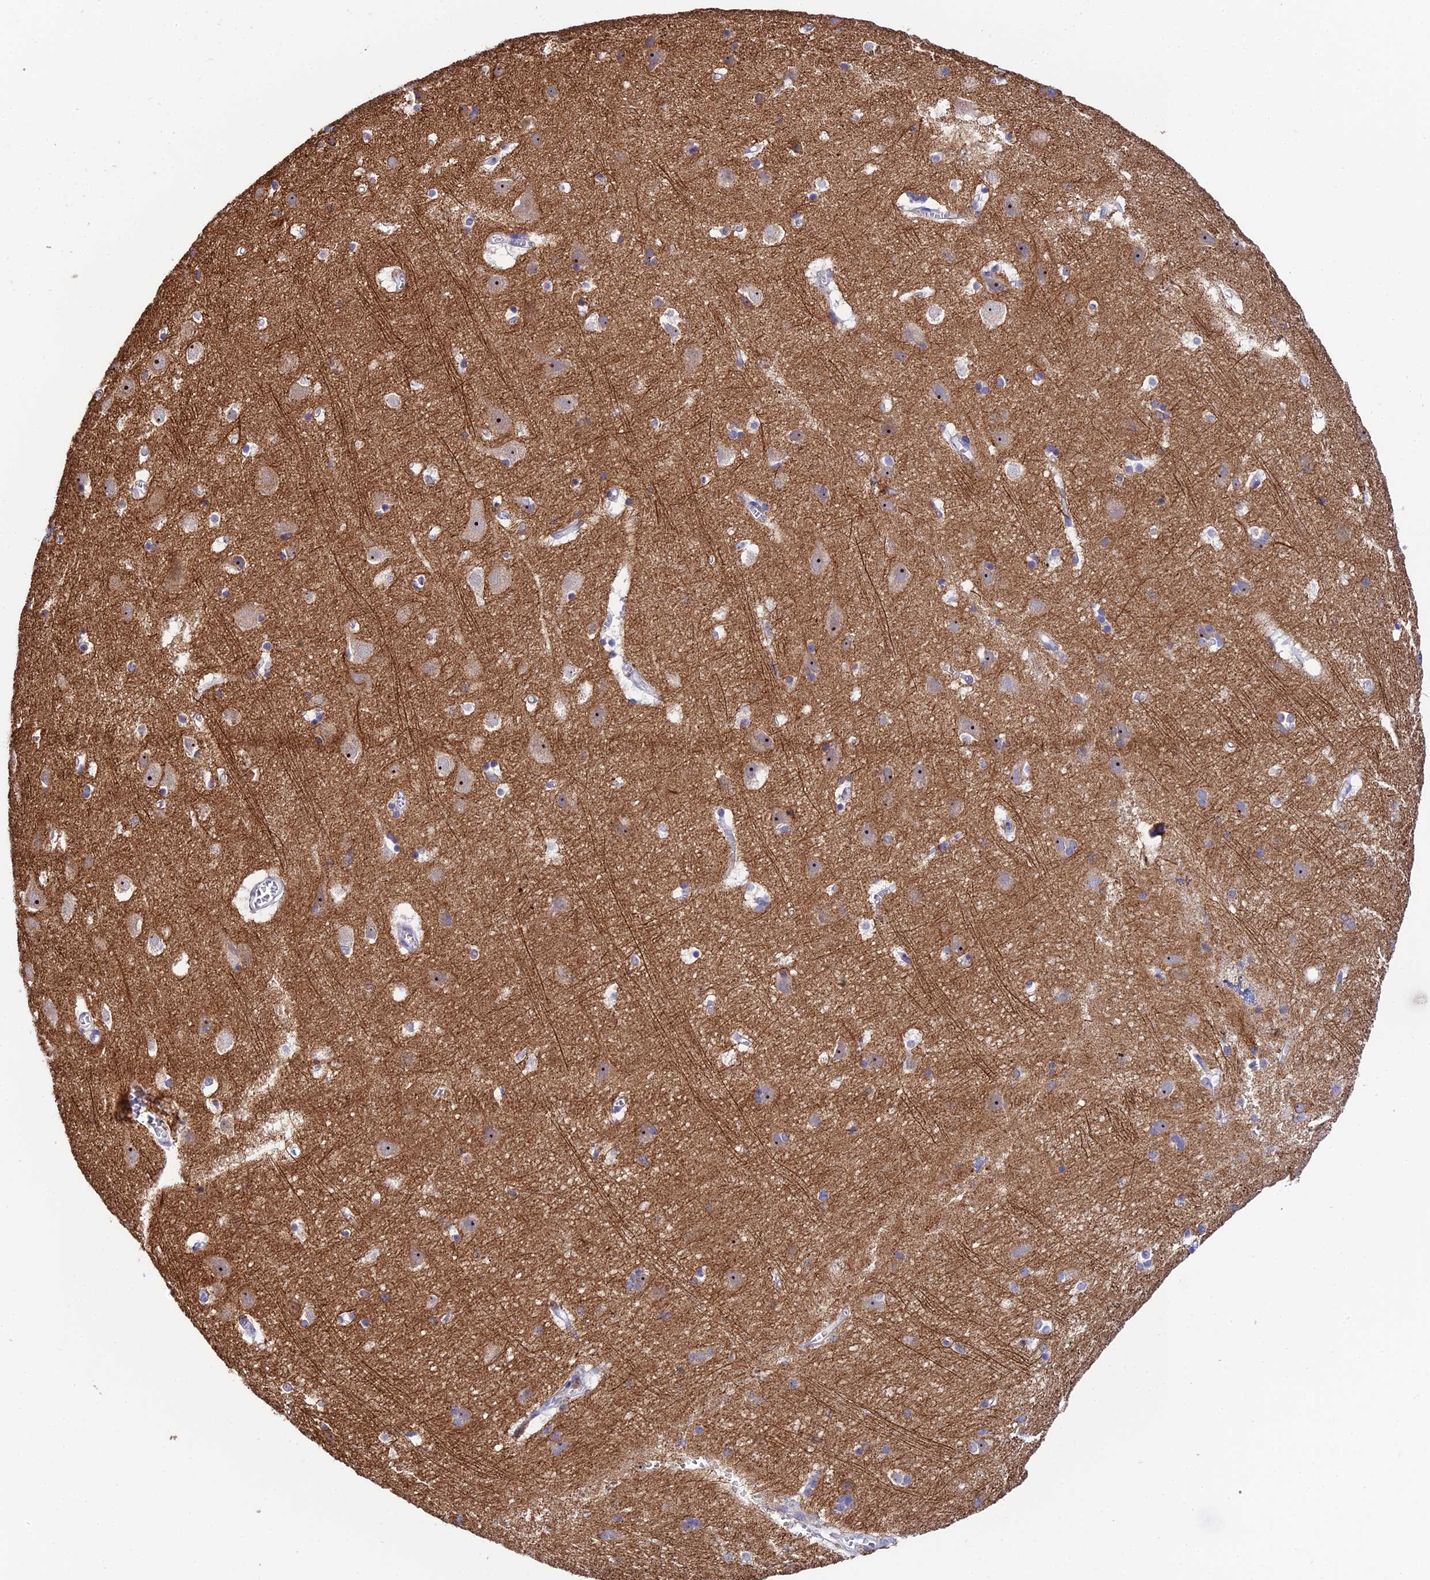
{"staining": {"intensity": "negative", "quantity": "none", "location": "none"}, "tissue": "cerebral cortex", "cell_type": "Endothelial cells", "image_type": "normal", "snomed": [{"axis": "morphology", "description": "Normal tissue, NOS"}, {"axis": "topography", "description": "Cerebral cortex"}], "caption": "Endothelial cells are negative for protein expression in benign human cerebral cortex. (DAB (3,3'-diaminobenzidine) immunohistochemistry (IHC), high magnification).", "gene": "PLPP4", "patient": {"sex": "male", "age": 54}}